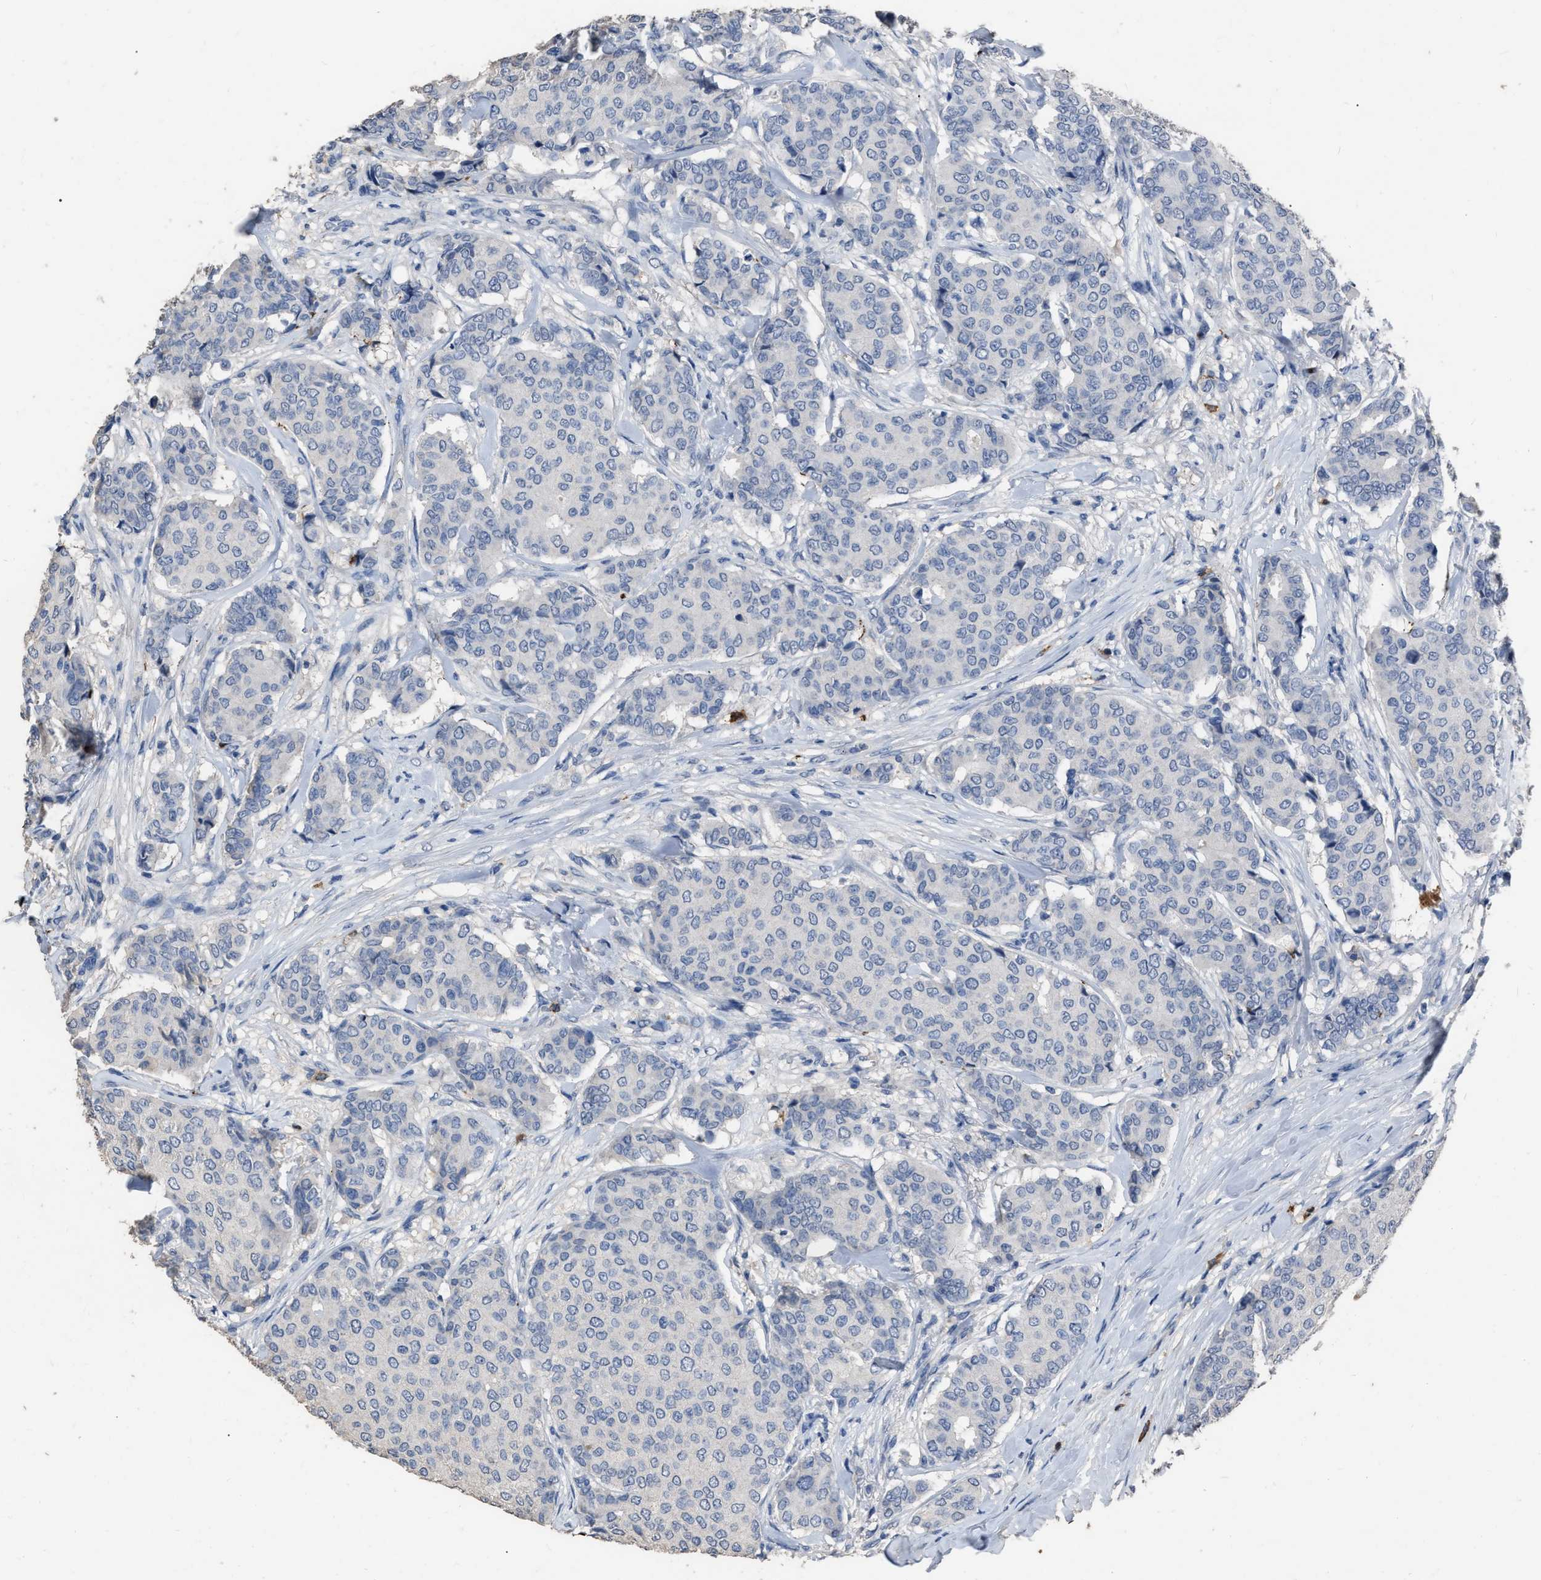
{"staining": {"intensity": "negative", "quantity": "none", "location": "none"}, "tissue": "breast cancer", "cell_type": "Tumor cells", "image_type": "cancer", "snomed": [{"axis": "morphology", "description": "Duct carcinoma"}, {"axis": "topography", "description": "Breast"}], "caption": "Protein analysis of breast cancer (intraductal carcinoma) displays no significant positivity in tumor cells.", "gene": "HABP2", "patient": {"sex": "female", "age": 75}}